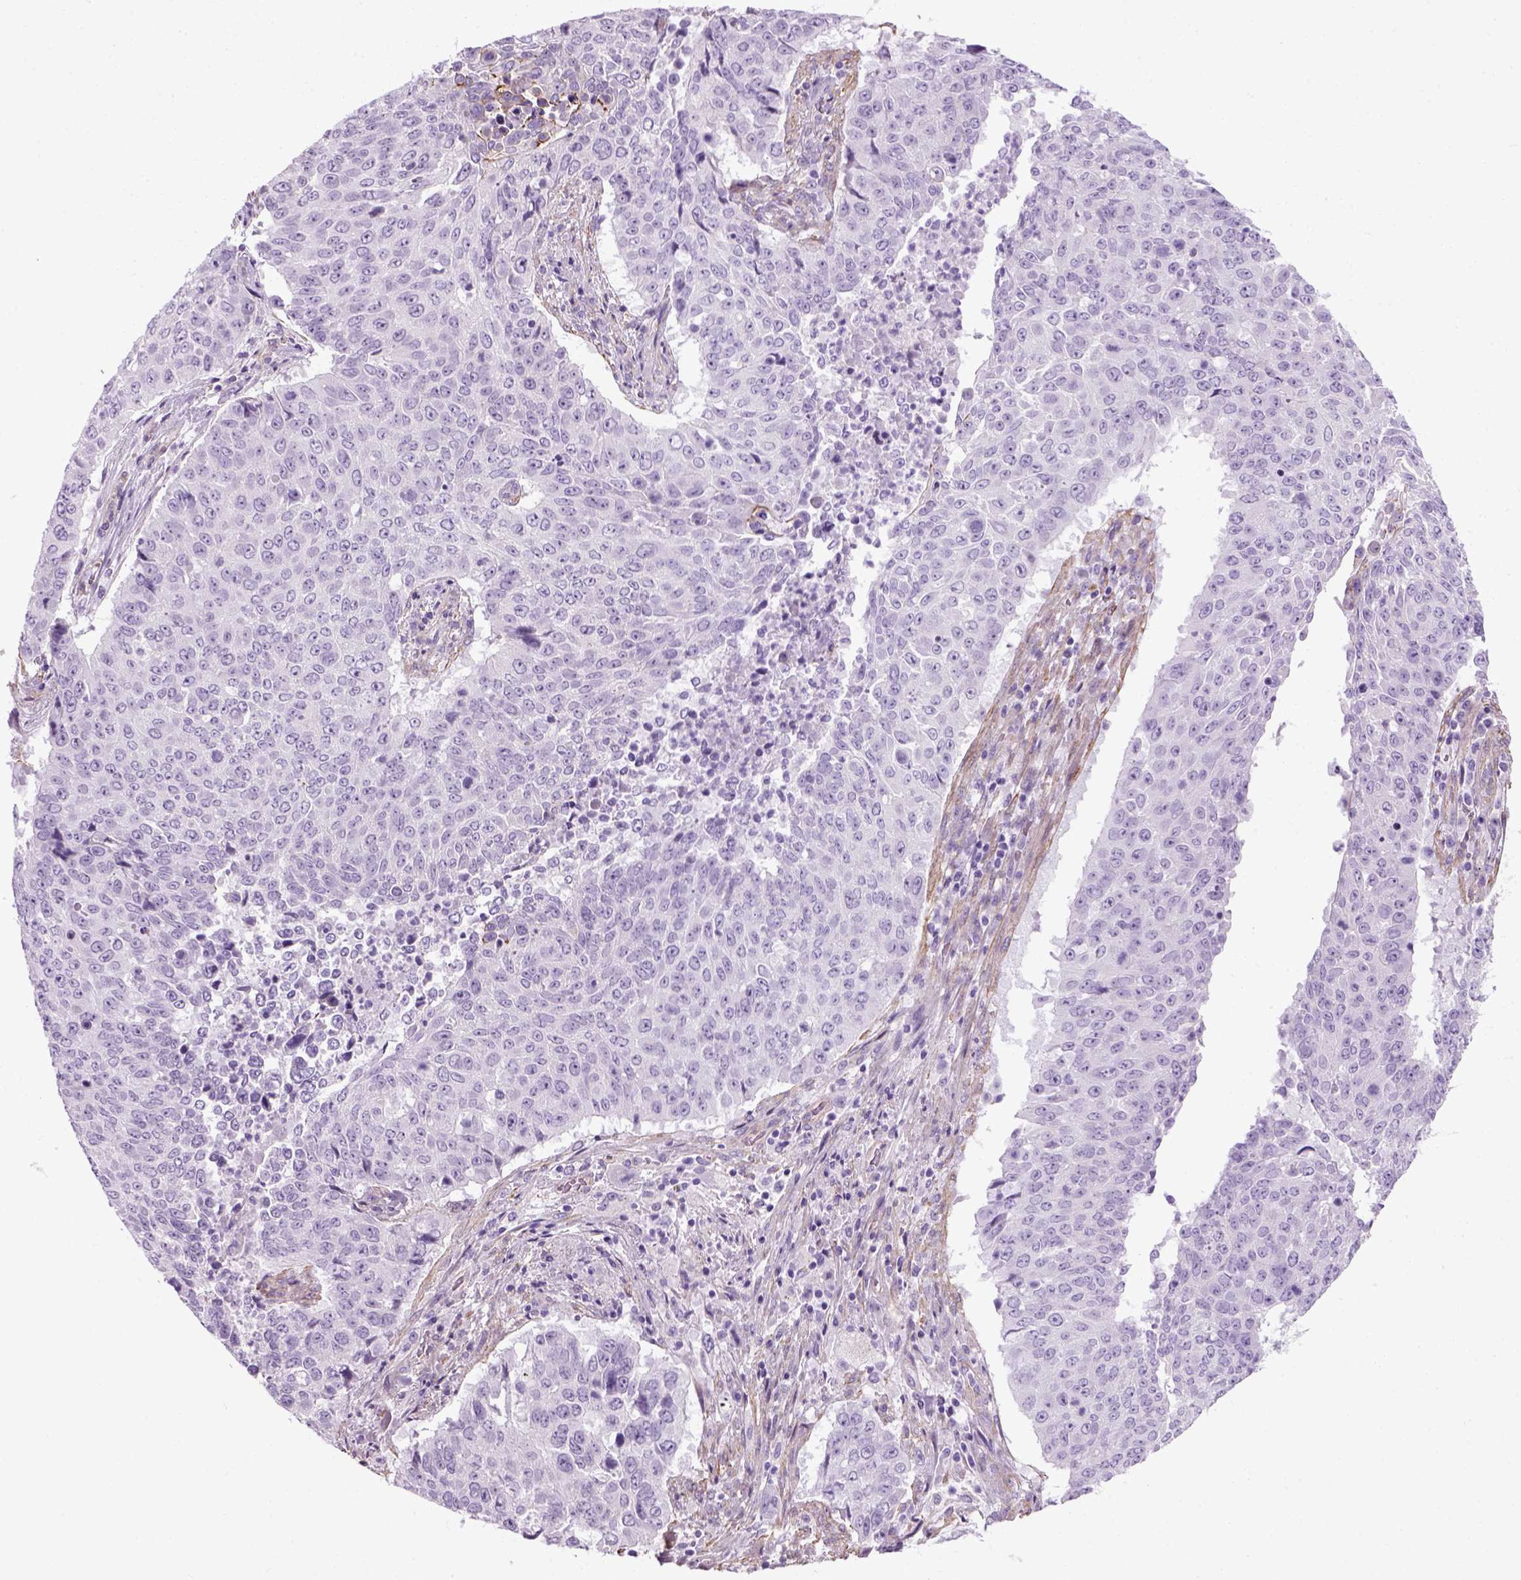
{"staining": {"intensity": "negative", "quantity": "none", "location": "none"}, "tissue": "lung cancer", "cell_type": "Tumor cells", "image_type": "cancer", "snomed": [{"axis": "morphology", "description": "Normal tissue, NOS"}, {"axis": "morphology", "description": "Squamous cell carcinoma, NOS"}, {"axis": "topography", "description": "Bronchus"}, {"axis": "topography", "description": "Lung"}], "caption": "Tumor cells are negative for protein expression in human lung squamous cell carcinoma.", "gene": "FAM161A", "patient": {"sex": "male", "age": 64}}